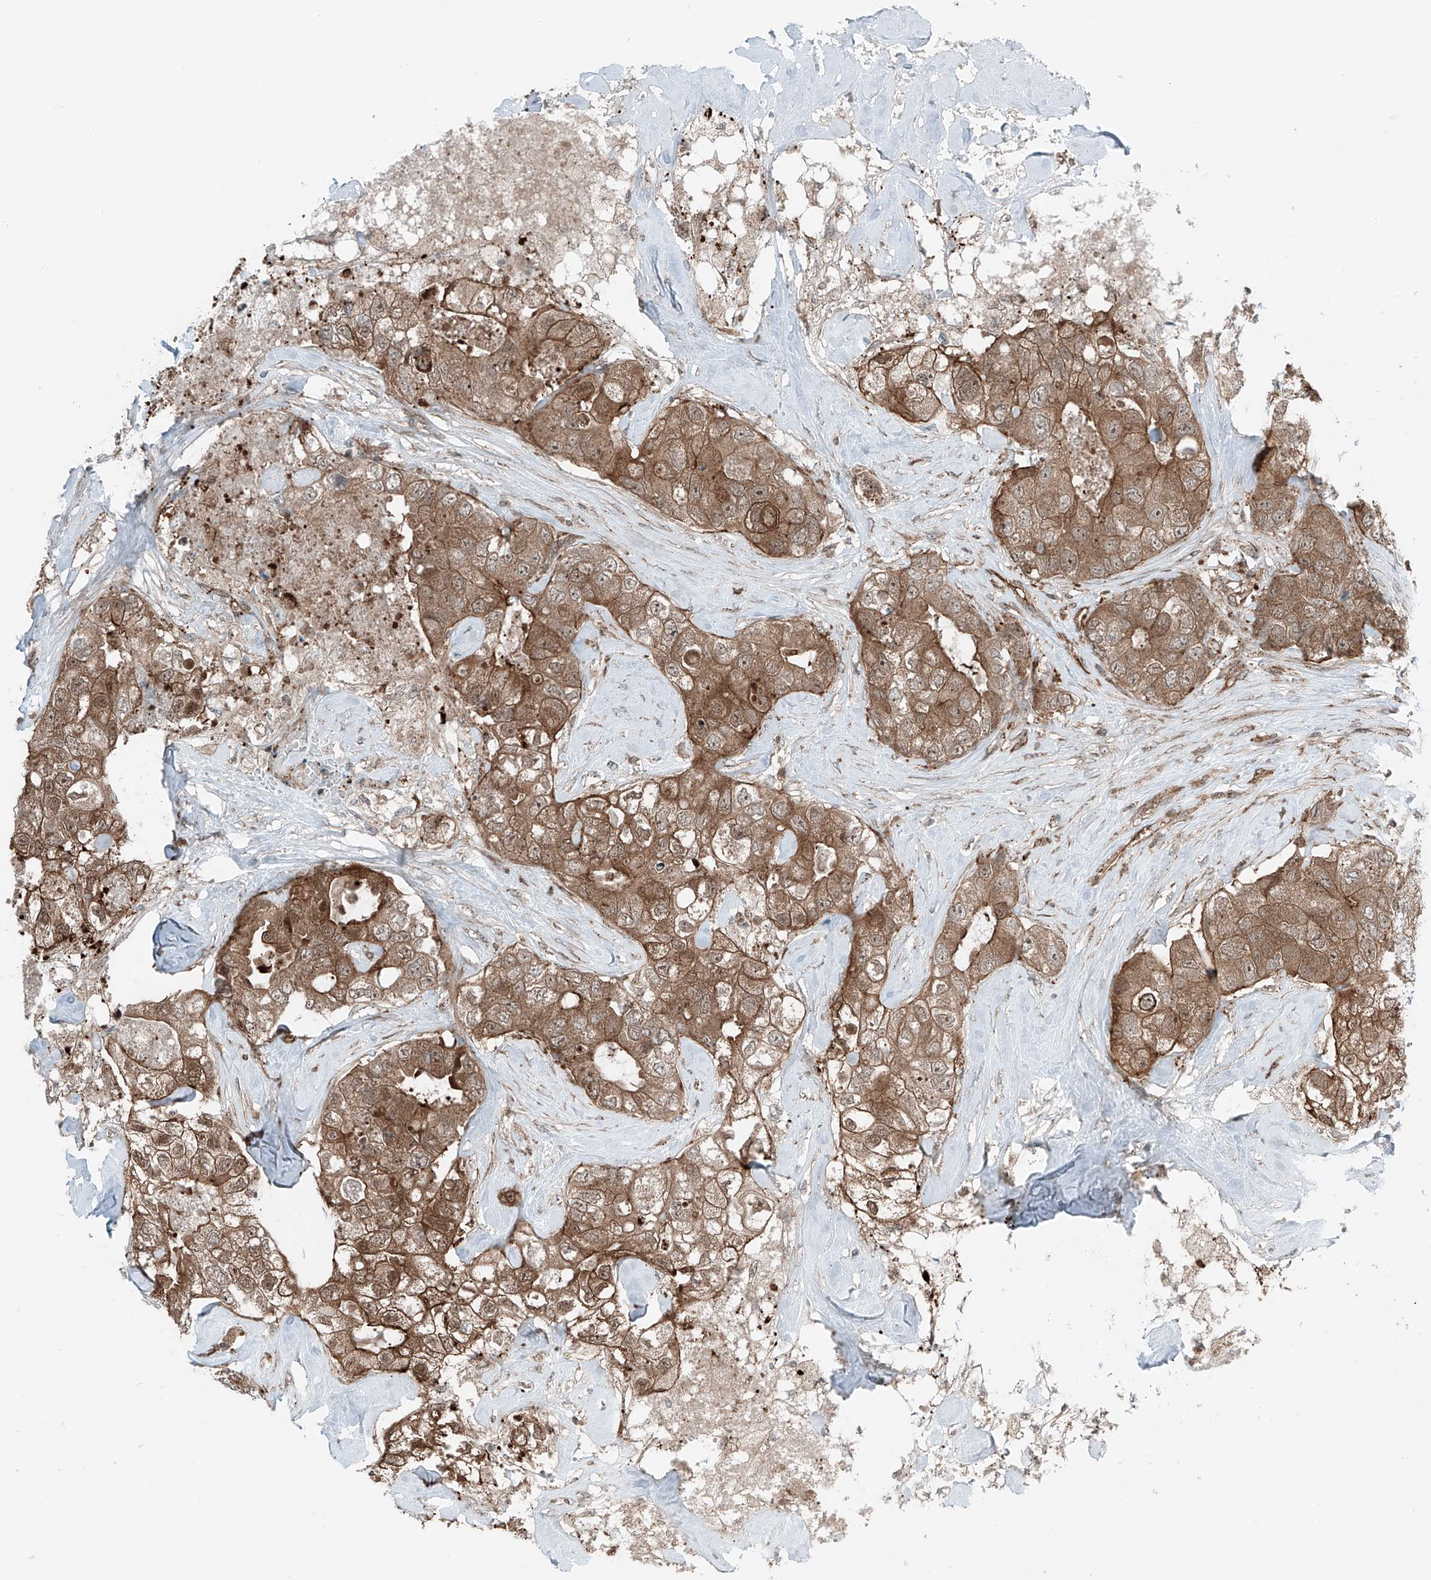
{"staining": {"intensity": "moderate", "quantity": ">75%", "location": "cytoplasmic/membranous,nuclear"}, "tissue": "breast cancer", "cell_type": "Tumor cells", "image_type": "cancer", "snomed": [{"axis": "morphology", "description": "Duct carcinoma"}, {"axis": "topography", "description": "Breast"}], "caption": "This histopathology image reveals IHC staining of human infiltrating ductal carcinoma (breast), with medium moderate cytoplasmic/membranous and nuclear staining in approximately >75% of tumor cells.", "gene": "USP48", "patient": {"sex": "female", "age": 62}}